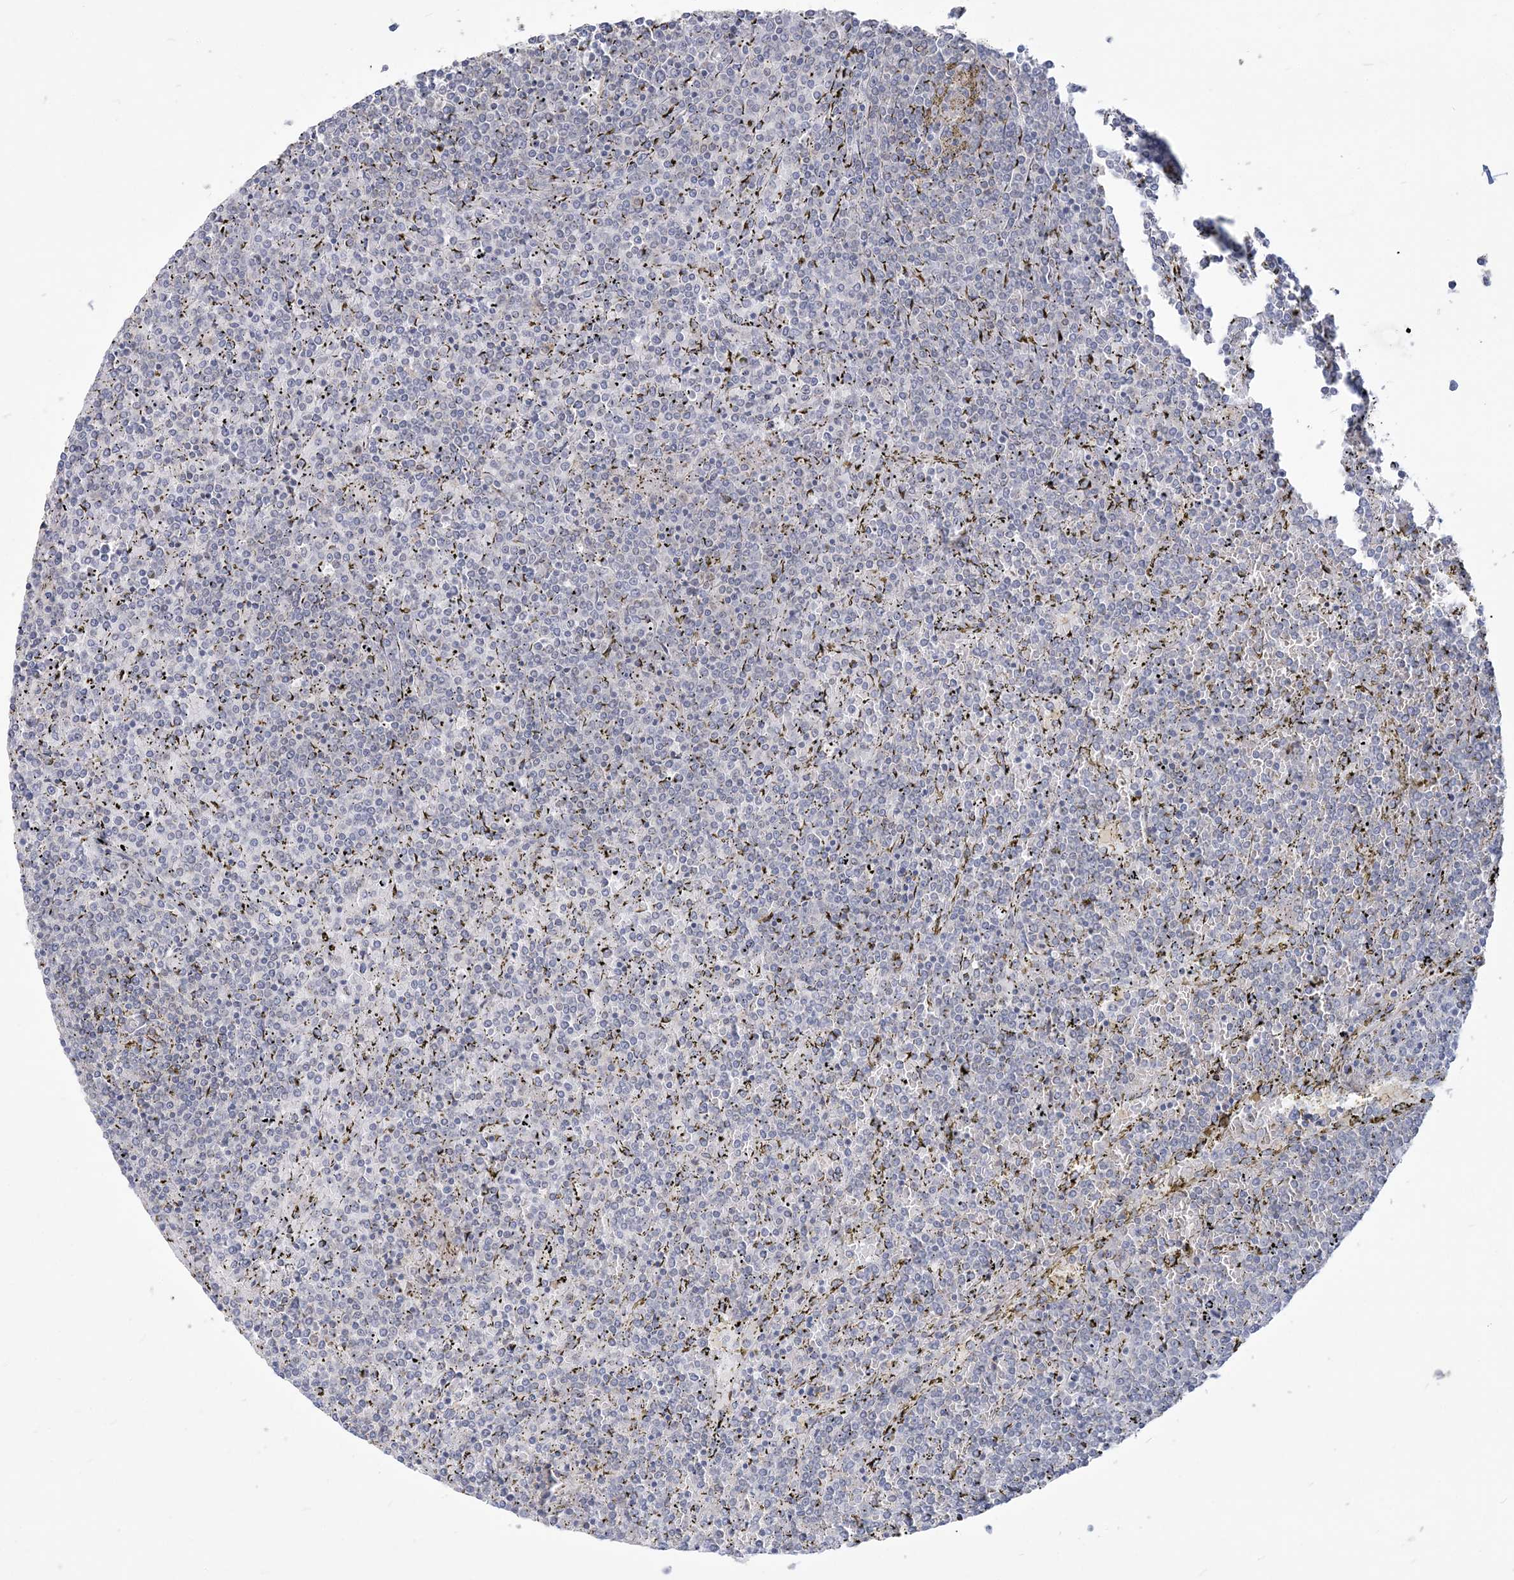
{"staining": {"intensity": "negative", "quantity": "none", "location": "none"}, "tissue": "lymphoma", "cell_type": "Tumor cells", "image_type": "cancer", "snomed": [{"axis": "morphology", "description": "Malignant lymphoma, non-Hodgkin's type, Low grade"}, {"axis": "topography", "description": "Spleen"}], "caption": "Immunohistochemistry (IHC) of malignant lymphoma, non-Hodgkin's type (low-grade) reveals no staining in tumor cells.", "gene": "ANKS1A", "patient": {"sex": "female", "age": 19}}